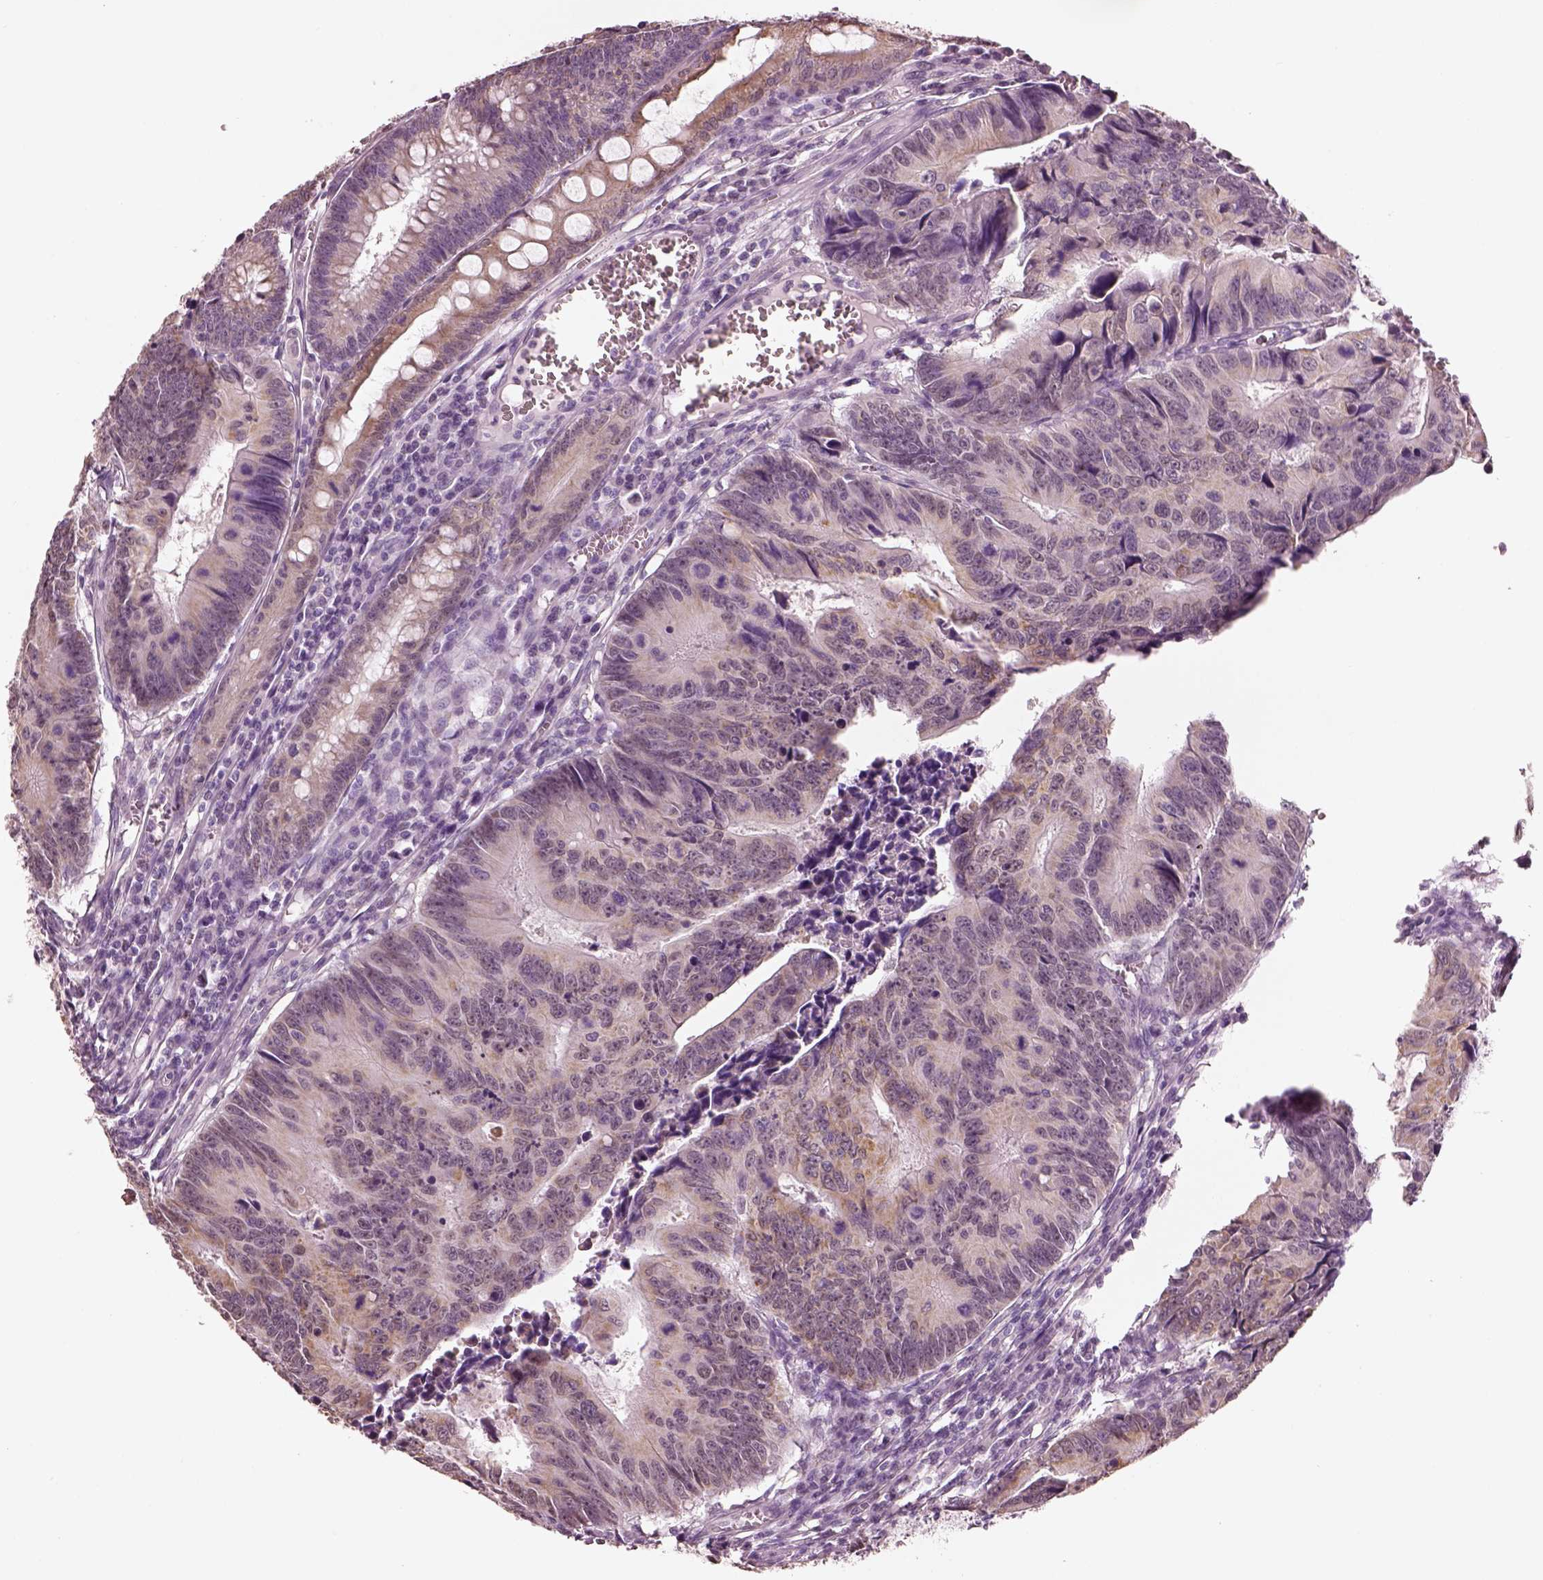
{"staining": {"intensity": "moderate", "quantity": ">75%", "location": "cytoplasmic/membranous"}, "tissue": "colorectal cancer", "cell_type": "Tumor cells", "image_type": "cancer", "snomed": [{"axis": "morphology", "description": "Adenocarcinoma, NOS"}, {"axis": "topography", "description": "Colon"}], "caption": "Immunohistochemistry (IHC) micrograph of neoplastic tissue: human colorectal cancer (adenocarcinoma) stained using immunohistochemistry reveals medium levels of moderate protein expression localized specifically in the cytoplasmic/membranous of tumor cells, appearing as a cytoplasmic/membranous brown color.", "gene": "ELSPBP1", "patient": {"sex": "female", "age": 87}}